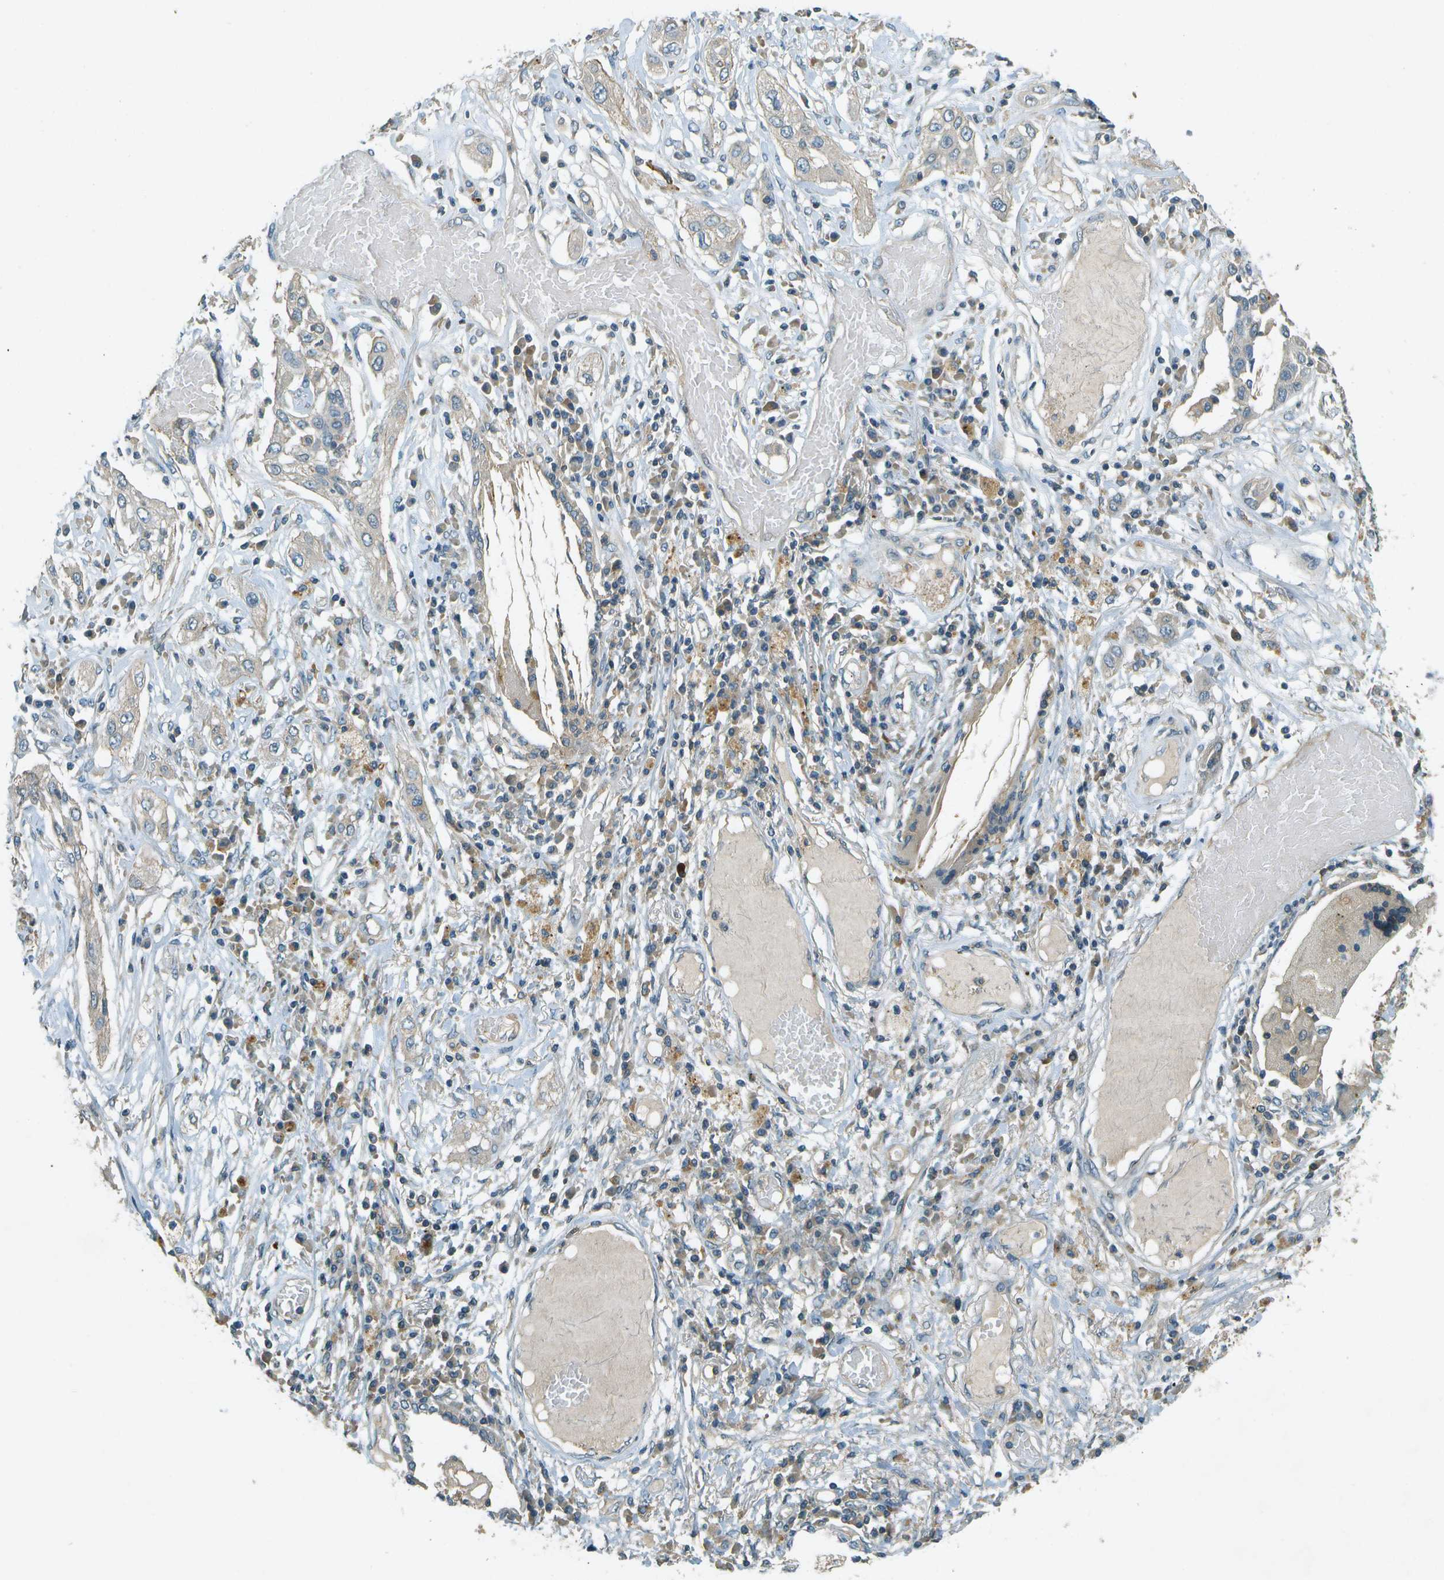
{"staining": {"intensity": "negative", "quantity": "none", "location": "none"}, "tissue": "lung cancer", "cell_type": "Tumor cells", "image_type": "cancer", "snomed": [{"axis": "morphology", "description": "Squamous cell carcinoma, NOS"}, {"axis": "topography", "description": "Lung"}], "caption": "The image exhibits no significant expression in tumor cells of squamous cell carcinoma (lung).", "gene": "NUDT4", "patient": {"sex": "male", "age": 71}}